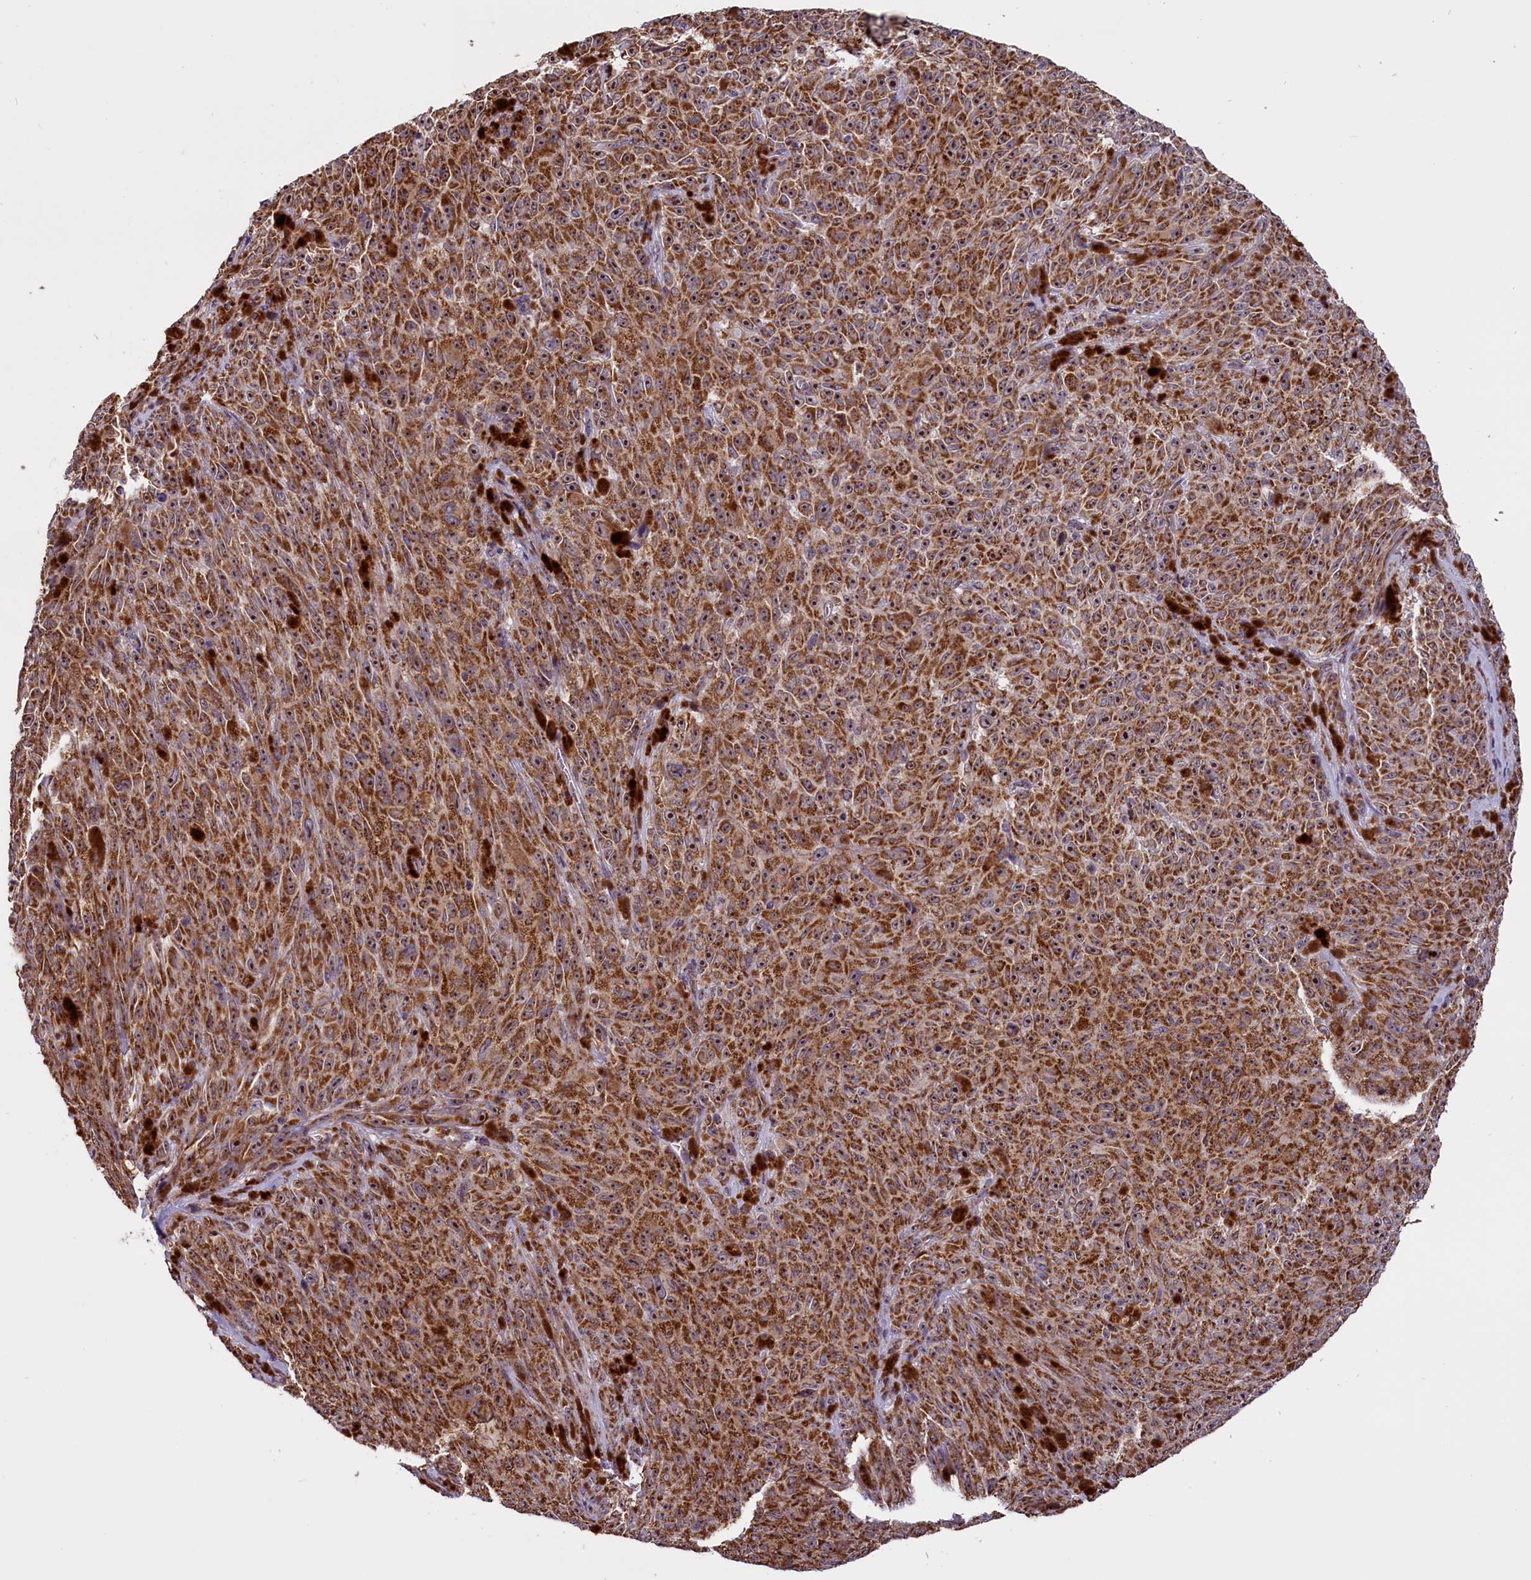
{"staining": {"intensity": "strong", "quantity": ">75%", "location": "cytoplasmic/membranous,nuclear"}, "tissue": "melanoma", "cell_type": "Tumor cells", "image_type": "cancer", "snomed": [{"axis": "morphology", "description": "Malignant melanoma, NOS"}, {"axis": "topography", "description": "Skin"}], "caption": "DAB (3,3'-diaminobenzidine) immunohistochemical staining of melanoma reveals strong cytoplasmic/membranous and nuclear protein expression in approximately >75% of tumor cells.", "gene": "GLRX5", "patient": {"sex": "female", "age": 82}}